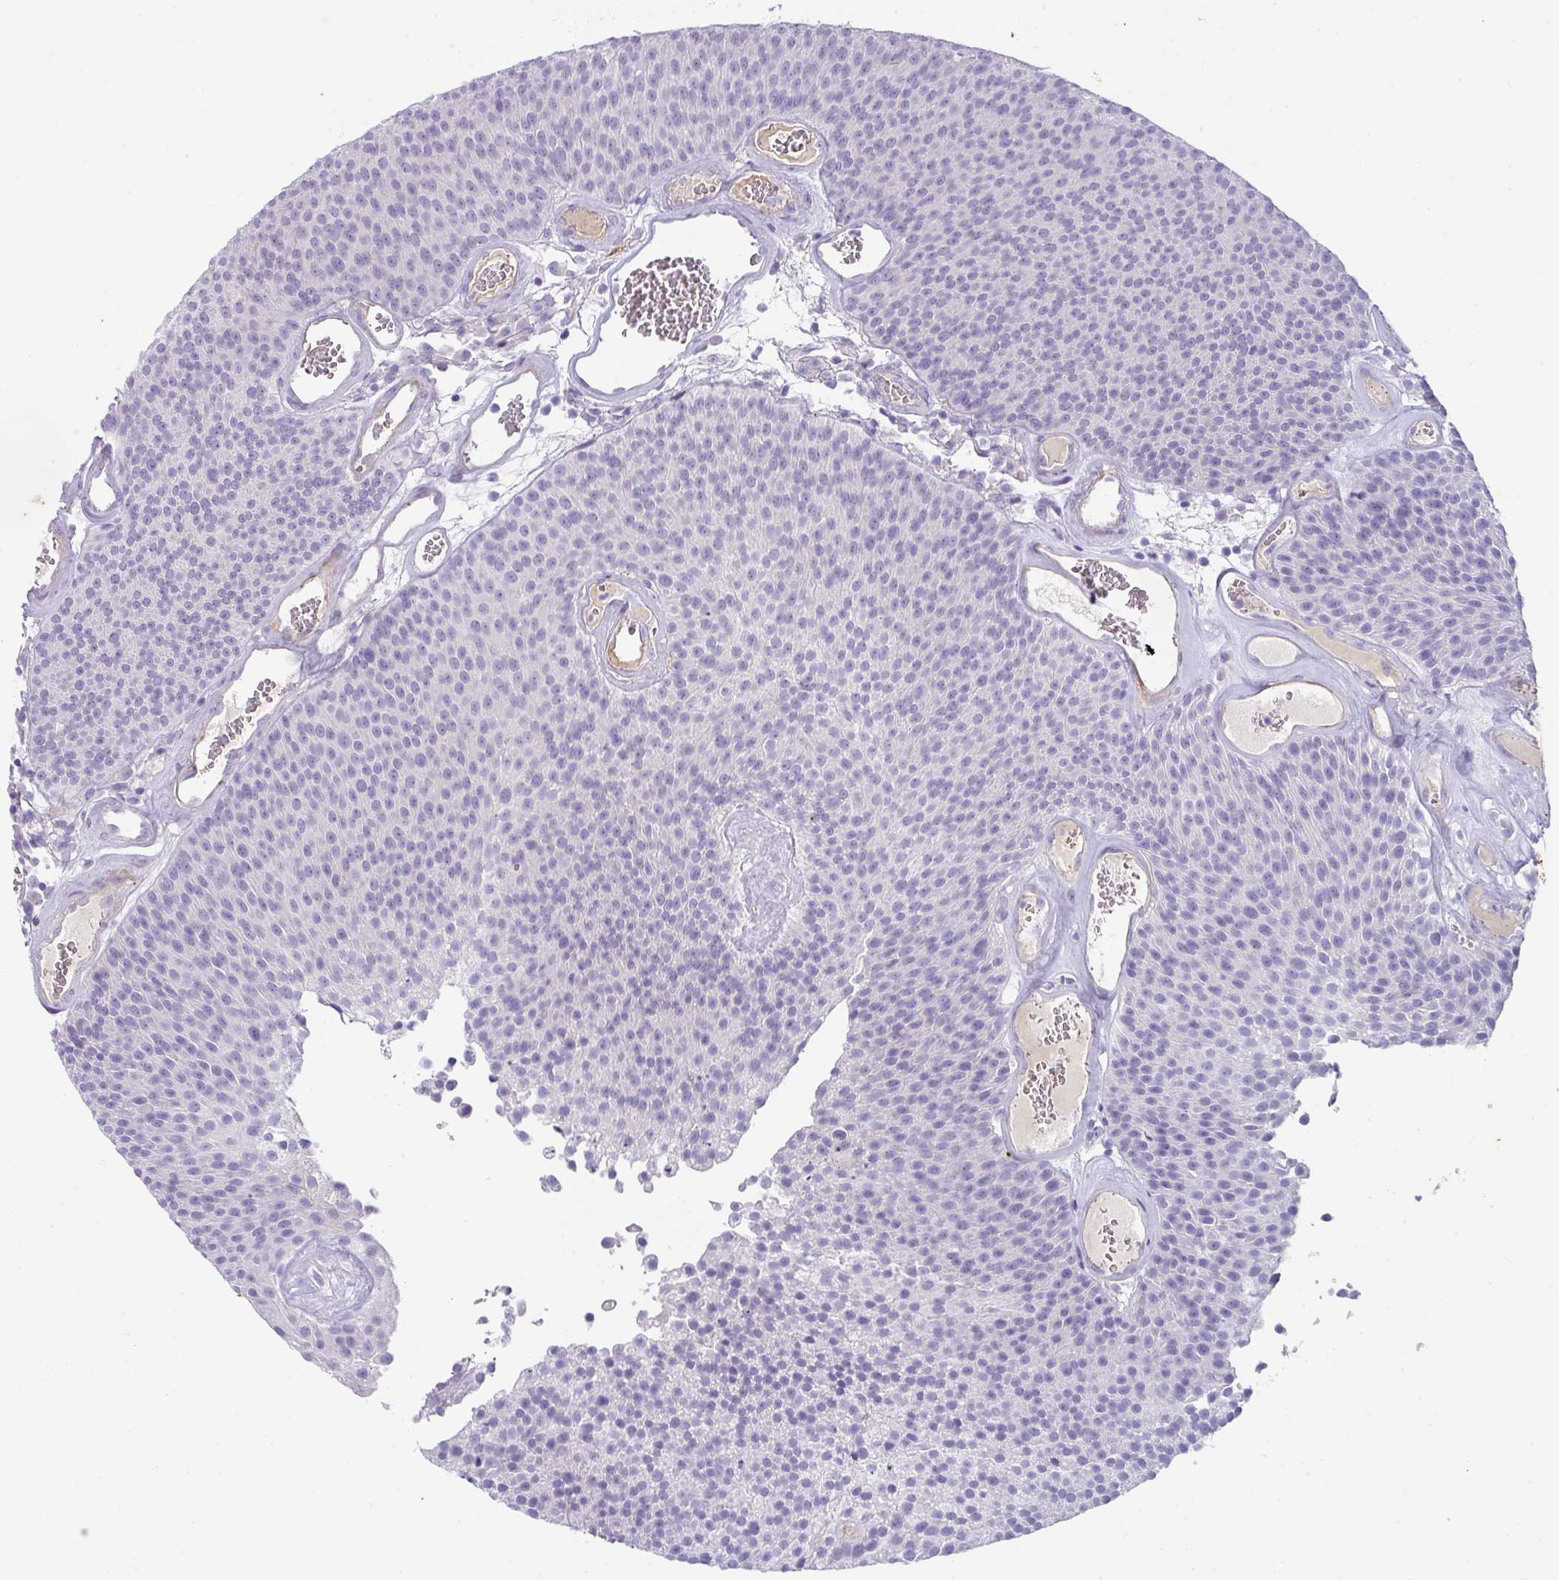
{"staining": {"intensity": "negative", "quantity": "none", "location": "none"}, "tissue": "urothelial cancer", "cell_type": "Tumor cells", "image_type": "cancer", "snomed": [{"axis": "morphology", "description": "Urothelial carcinoma, Low grade"}, {"axis": "topography", "description": "Urinary bladder"}], "caption": "The immunohistochemistry histopathology image has no significant positivity in tumor cells of low-grade urothelial carcinoma tissue. (DAB (3,3'-diaminobenzidine) immunohistochemistry (IHC) visualized using brightfield microscopy, high magnification).", "gene": "OR52N1", "patient": {"sex": "female", "age": 79}}